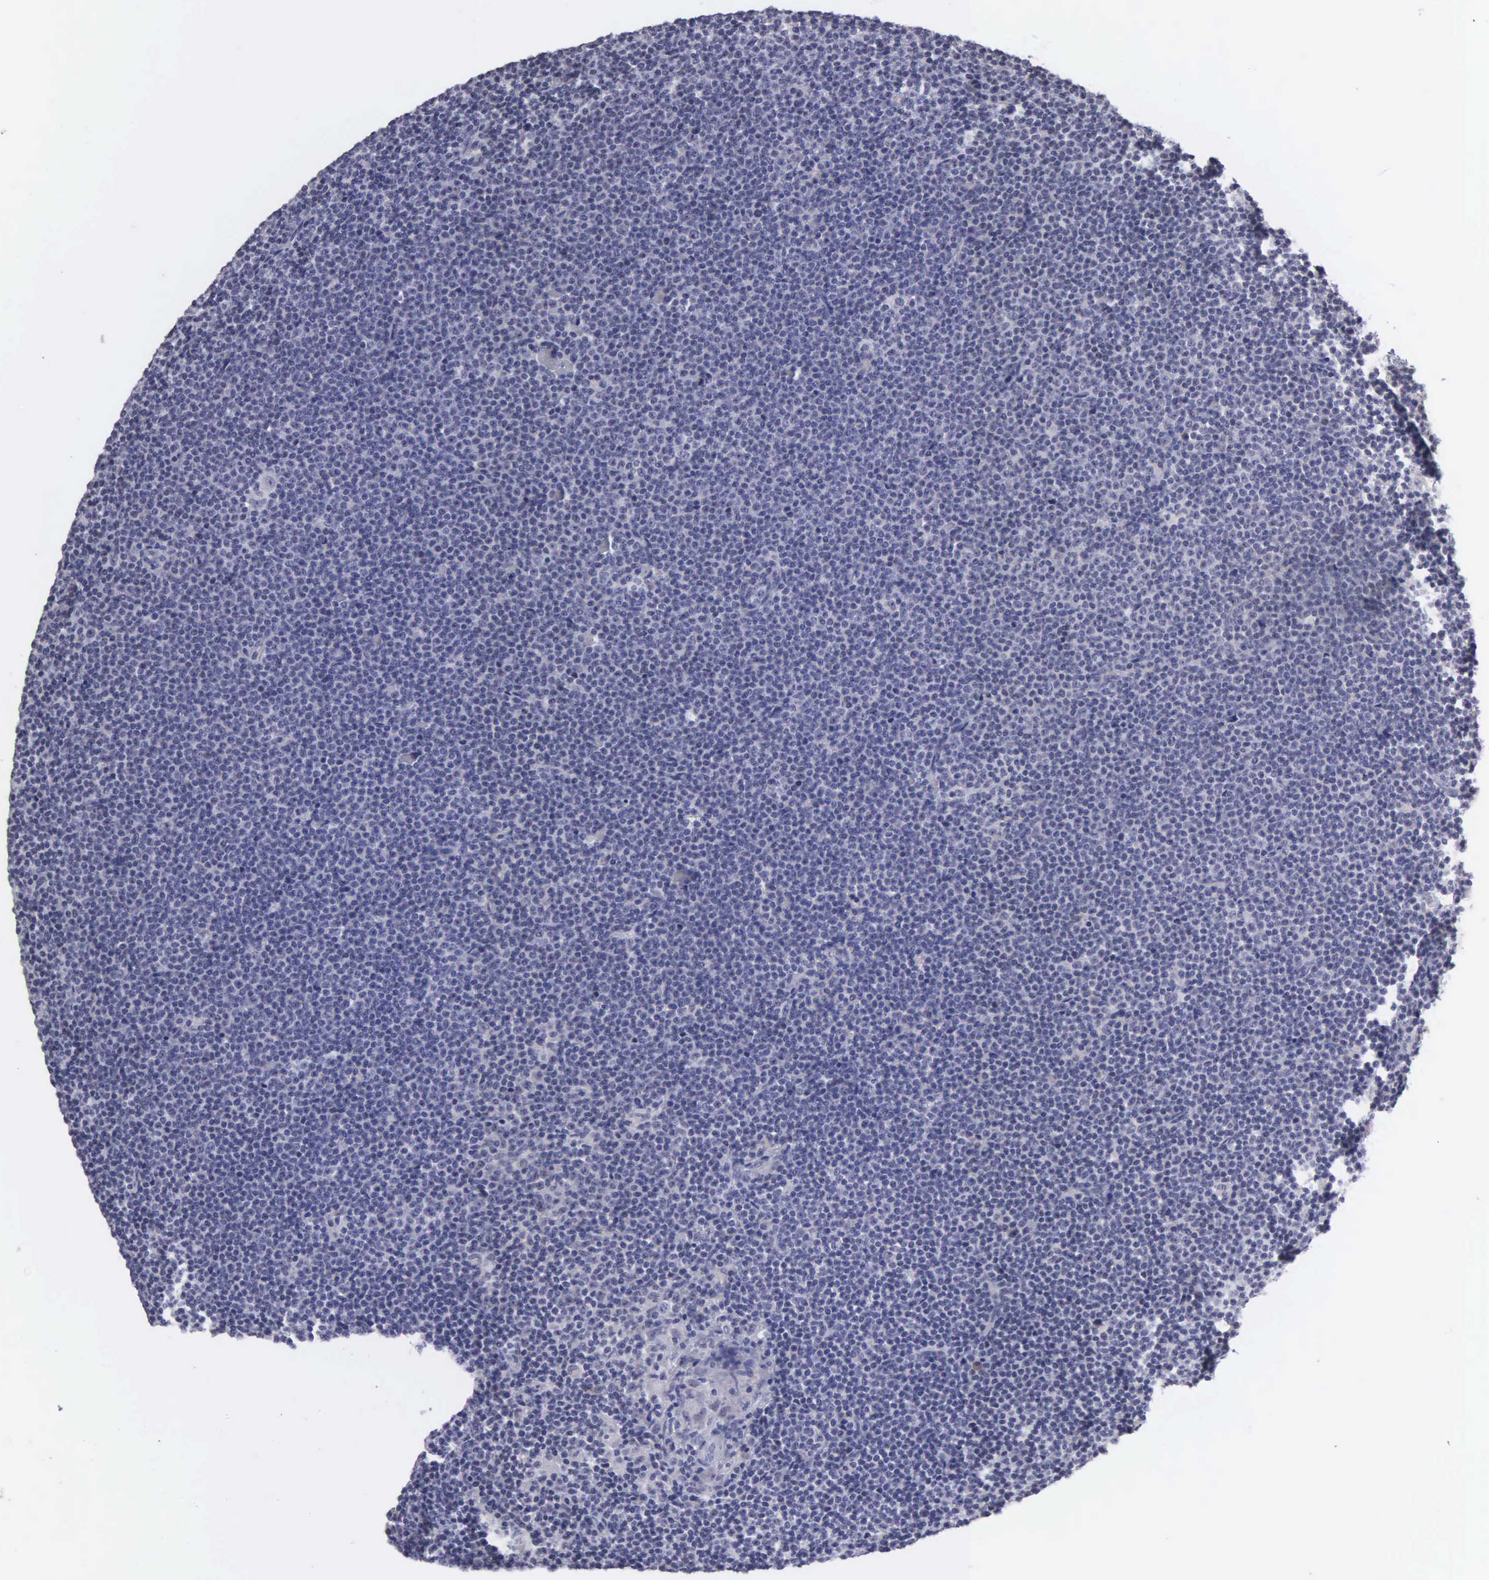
{"staining": {"intensity": "negative", "quantity": "none", "location": "none"}, "tissue": "lymphoma", "cell_type": "Tumor cells", "image_type": "cancer", "snomed": [{"axis": "morphology", "description": "Malignant lymphoma, non-Hodgkin's type, Low grade"}, {"axis": "topography", "description": "Lymph node"}], "caption": "Lymphoma was stained to show a protein in brown. There is no significant staining in tumor cells.", "gene": "BRD1", "patient": {"sex": "female", "age": 69}}